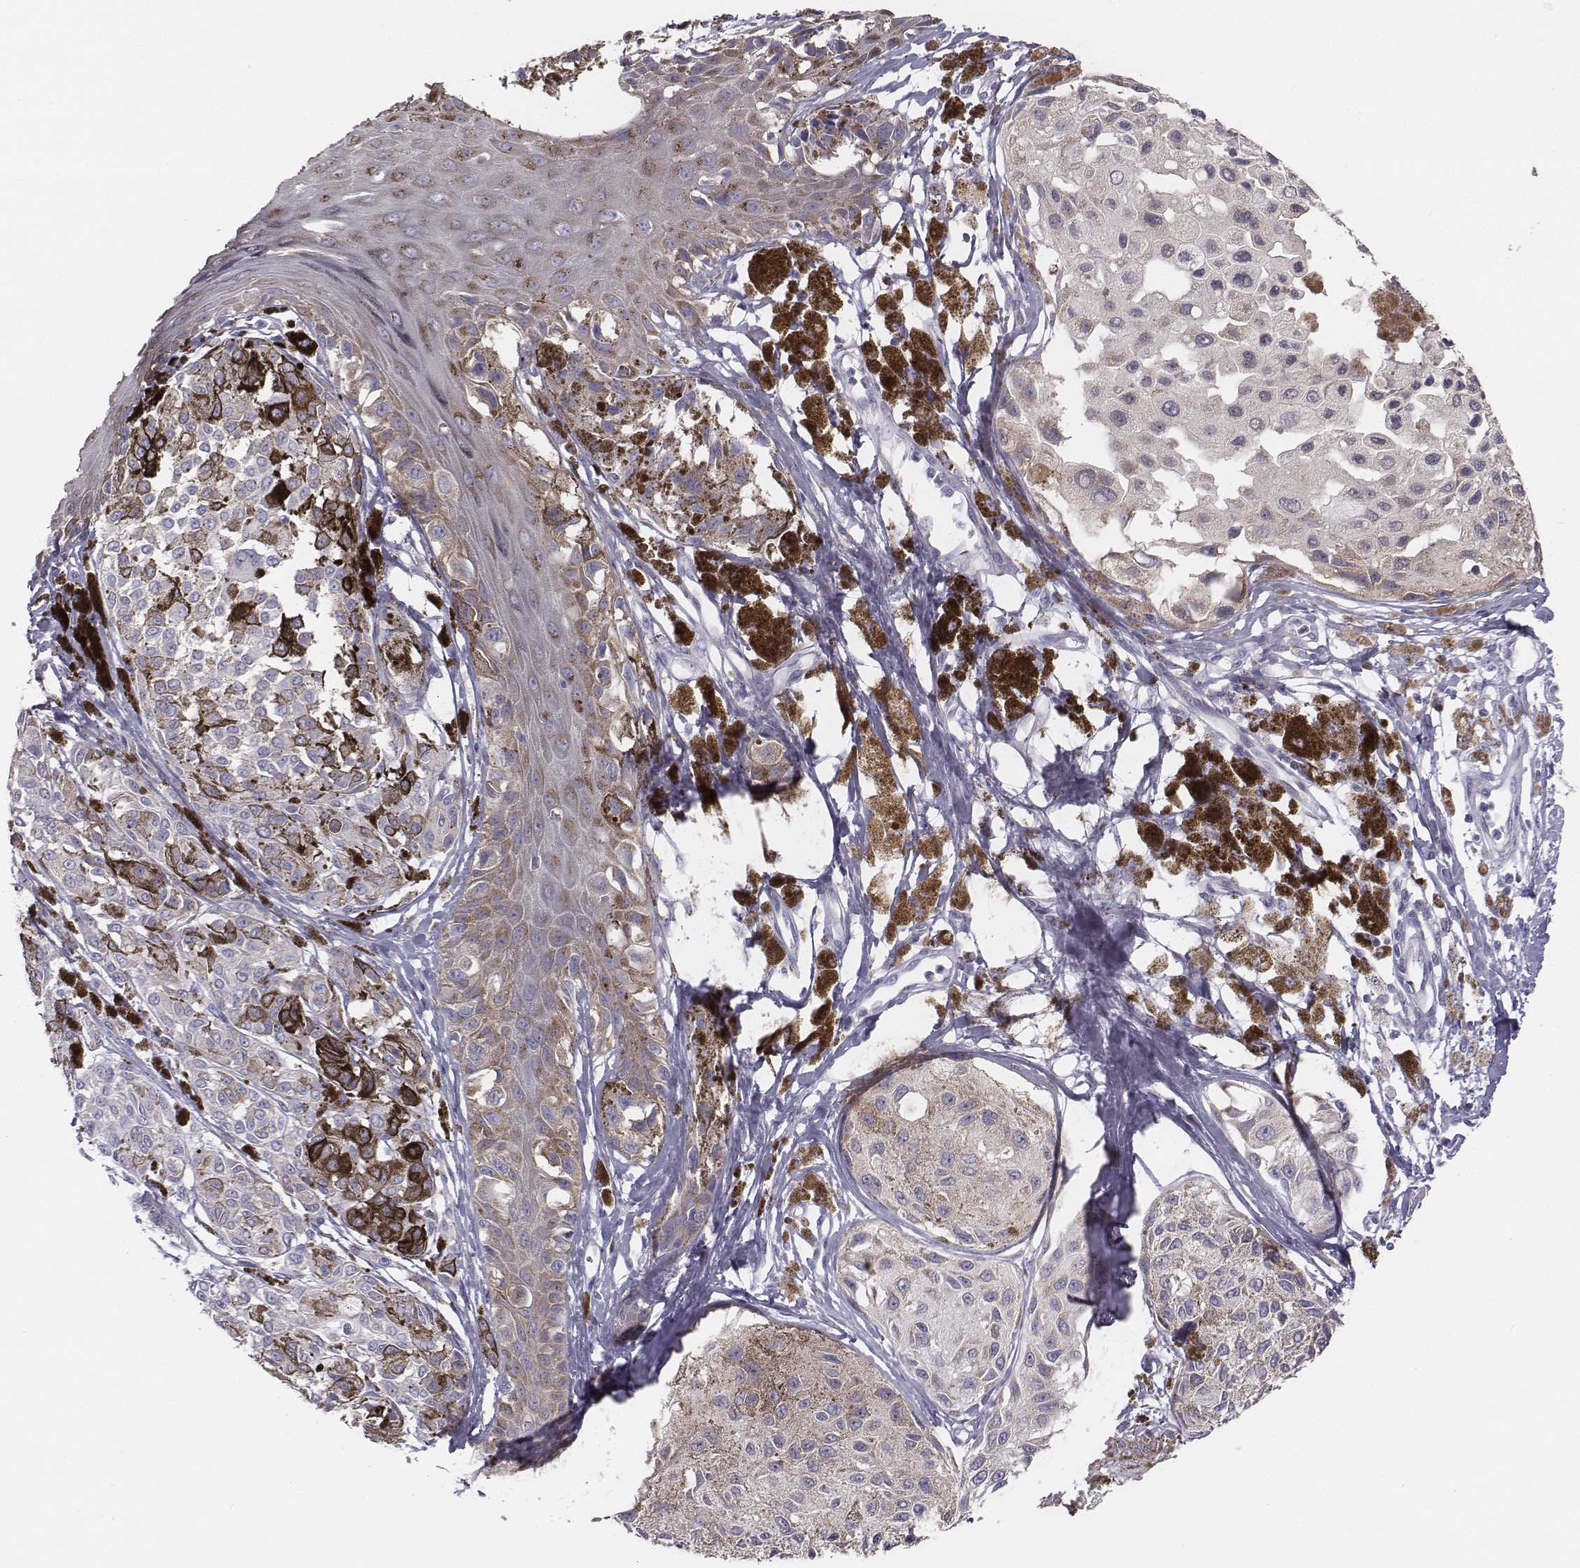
{"staining": {"intensity": "weak", "quantity": "<25%", "location": "cytoplasmic/membranous"}, "tissue": "melanoma", "cell_type": "Tumor cells", "image_type": "cancer", "snomed": [{"axis": "morphology", "description": "Malignant melanoma, NOS"}, {"axis": "topography", "description": "Skin"}], "caption": "Malignant melanoma was stained to show a protein in brown. There is no significant staining in tumor cells.", "gene": "CHST14", "patient": {"sex": "female", "age": 38}}